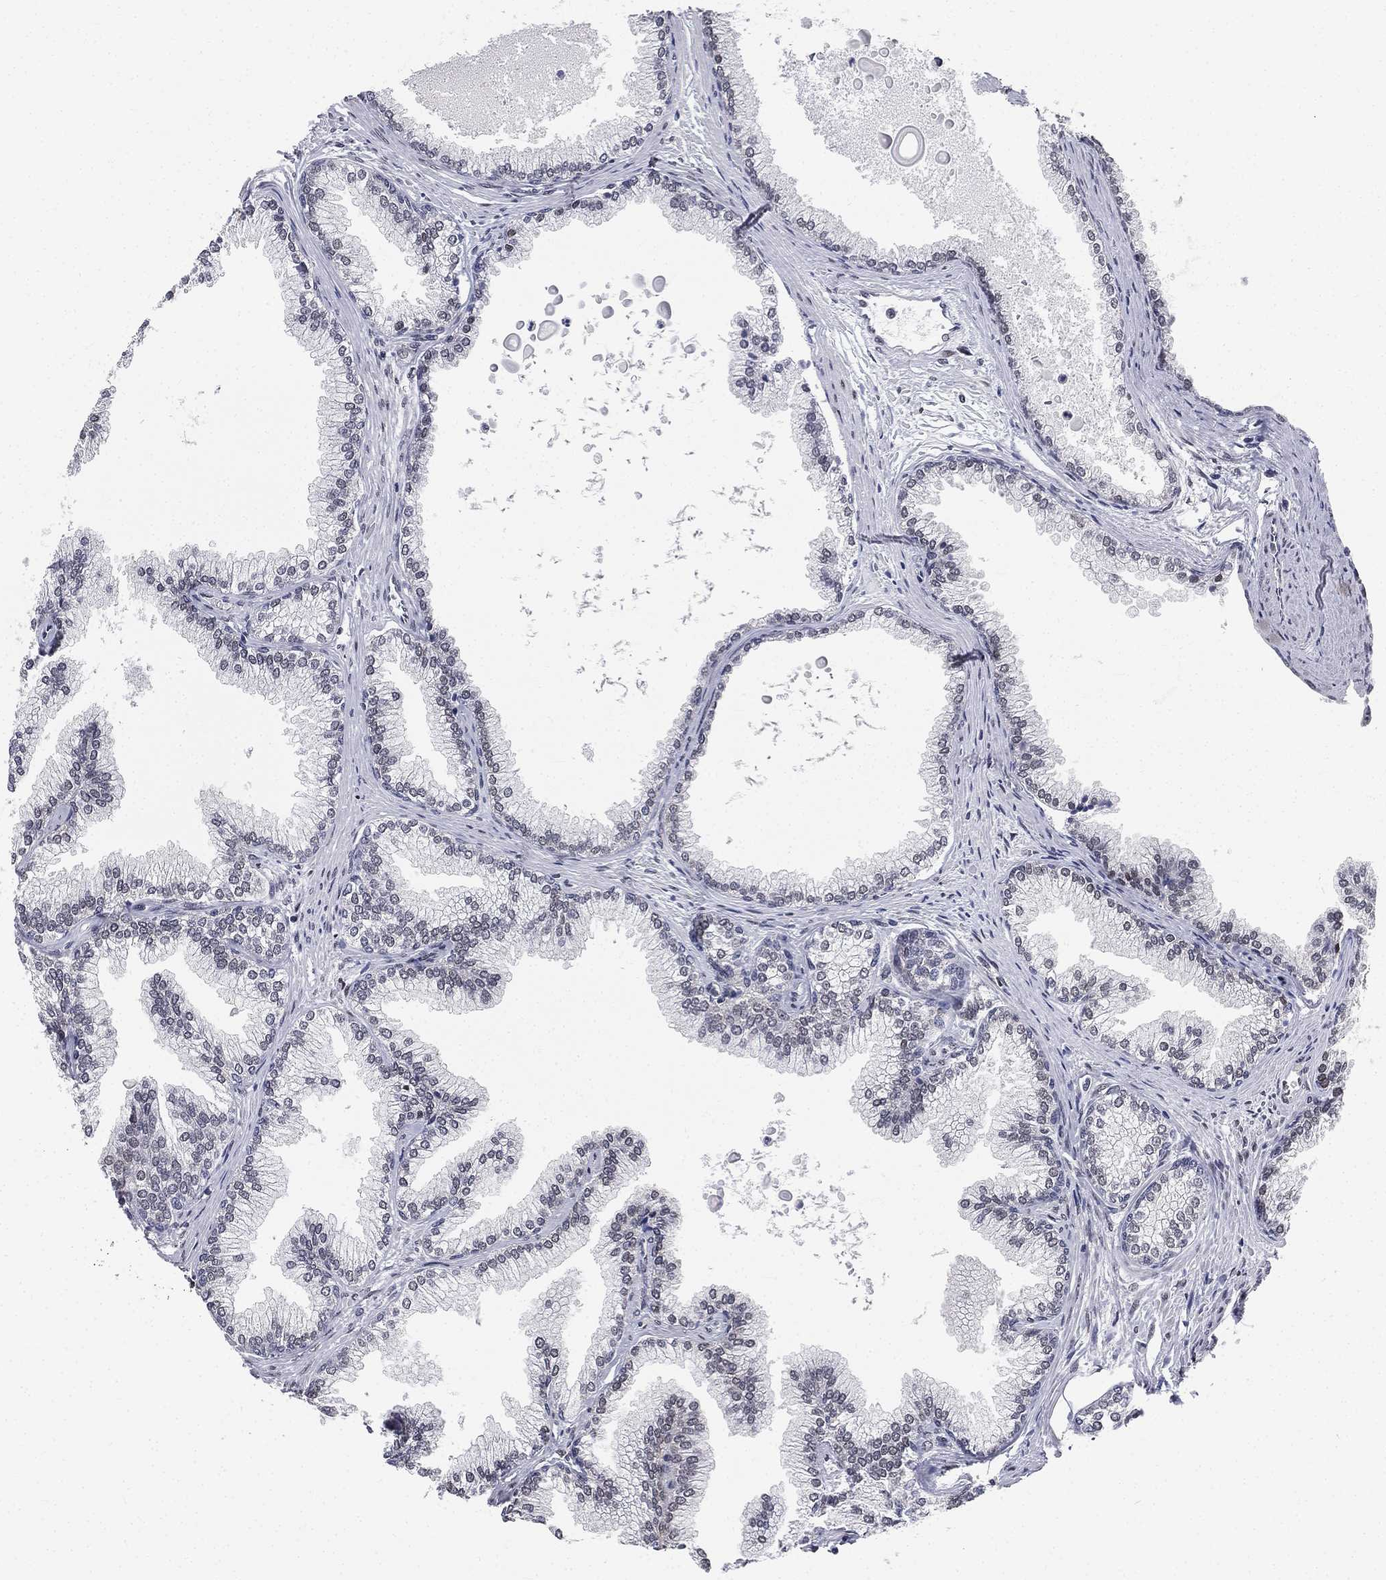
{"staining": {"intensity": "moderate", "quantity": ">75%", "location": "nuclear"}, "tissue": "prostate", "cell_type": "Glandular cells", "image_type": "normal", "snomed": [{"axis": "morphology", "description": "Normal tissue, NOS"}, {"axis": "topography", "description": "Prostate"}], "caption": "IHC (DAB (3,3'-diaminobenzidine)) staining of normal prostate demonstrates moderate nuclear protein staining in about >75% of glandular cells. Using DAB (brown) and hematoxylin (blue) stains, captured at high magnification using brightfield microscopy.", "gene": "FUBP3", "patient": {"sex": "male", "age": 72}}